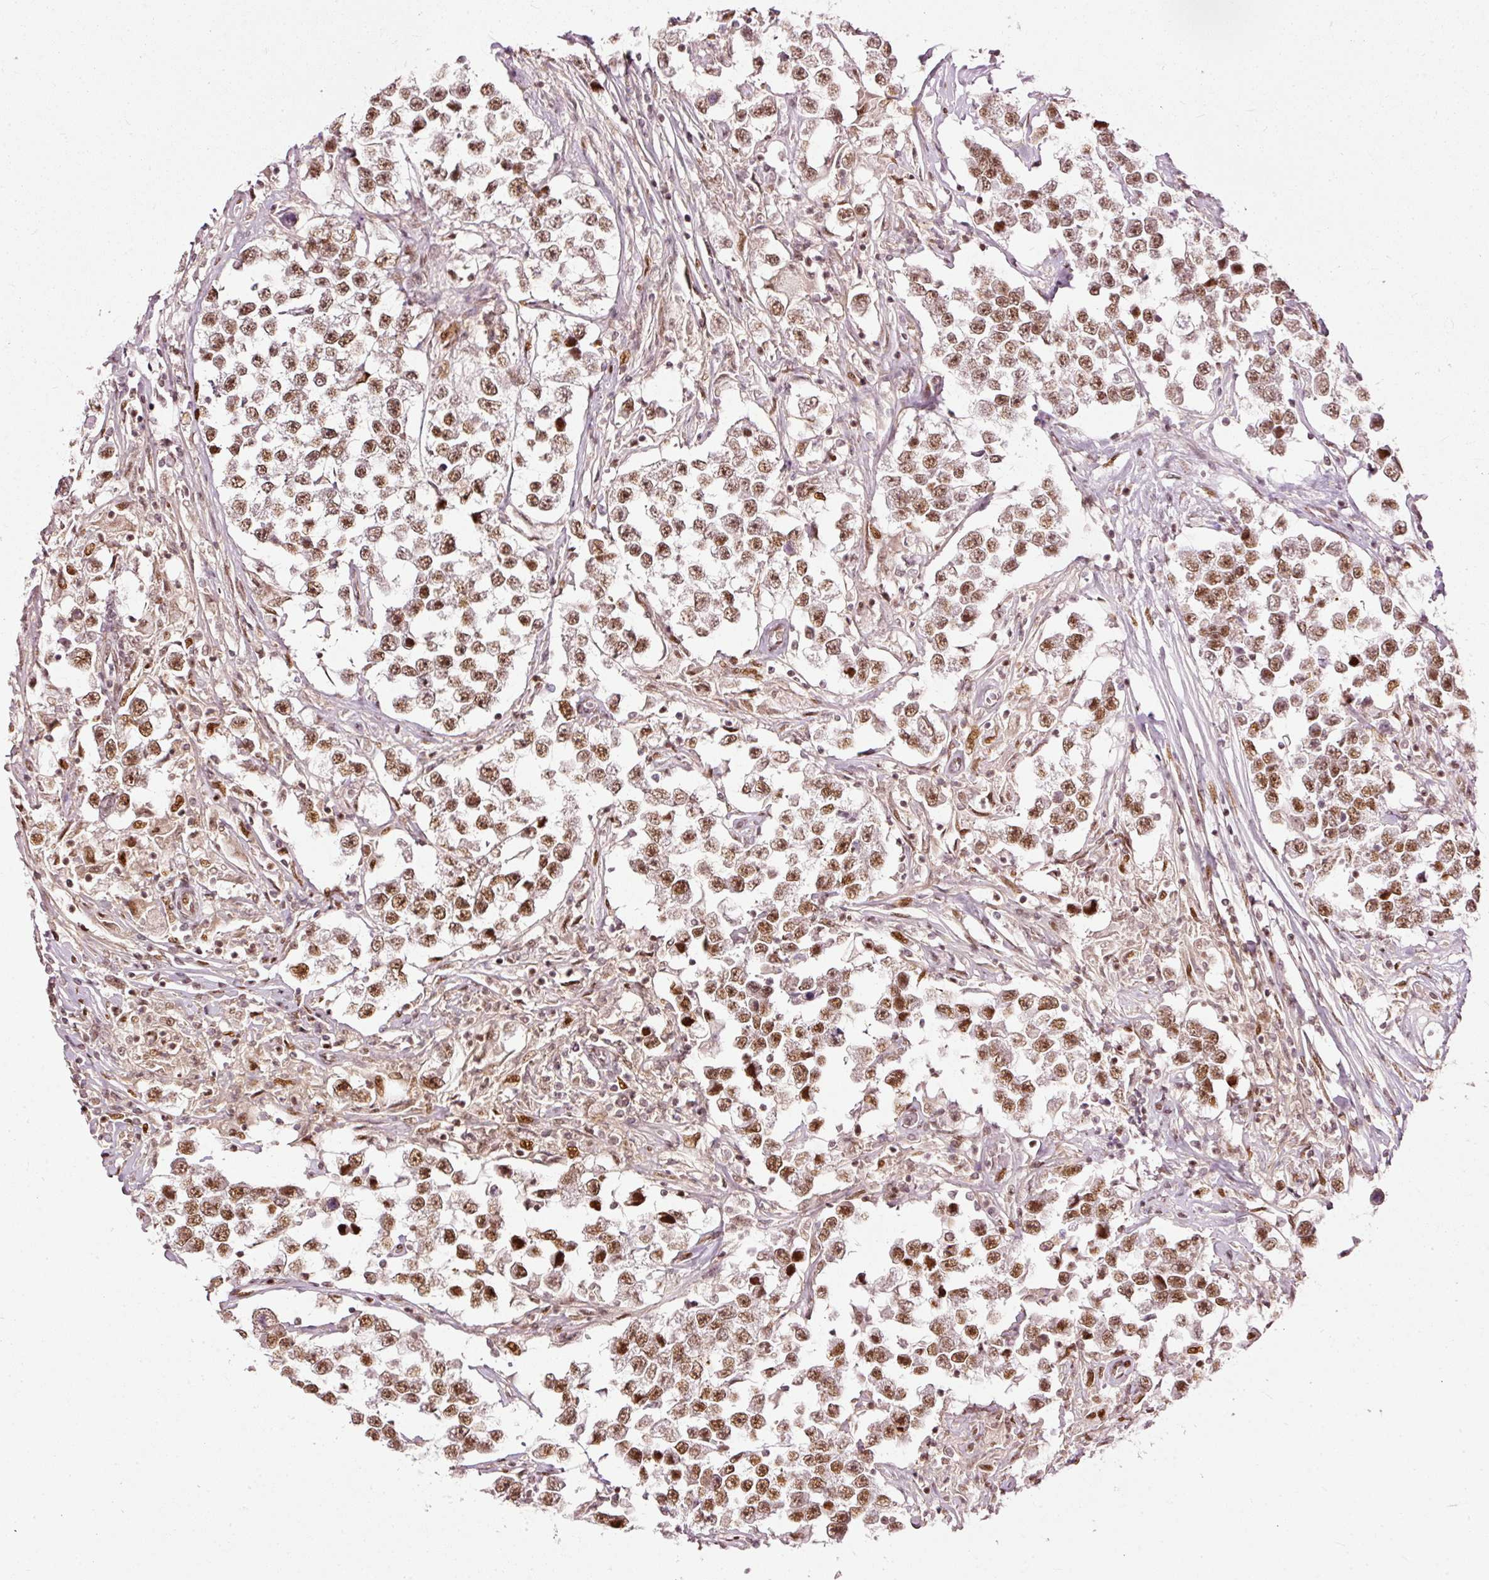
{"staining": {"intensity": "moderate", "quantity": ">75%", "location": "nuclear"}, "tissue": "testis cancer", "cell_type": "Tumor cells", "image_type": "cancer", "snomed": [{"axis": "morphology", "description": "Seminoma, NOS"}, {"axis": "topography", "description": "Testis"}], "caption": "IHC of human testis cancer reveals medium levels of moderate nuclear positivity in about >75% of tumor cells. The protein of interest is shown in brown color, while the nuclei are stained blue.", "gene": "ZNF778", "patient": {"sex": "male", "age": 46}}